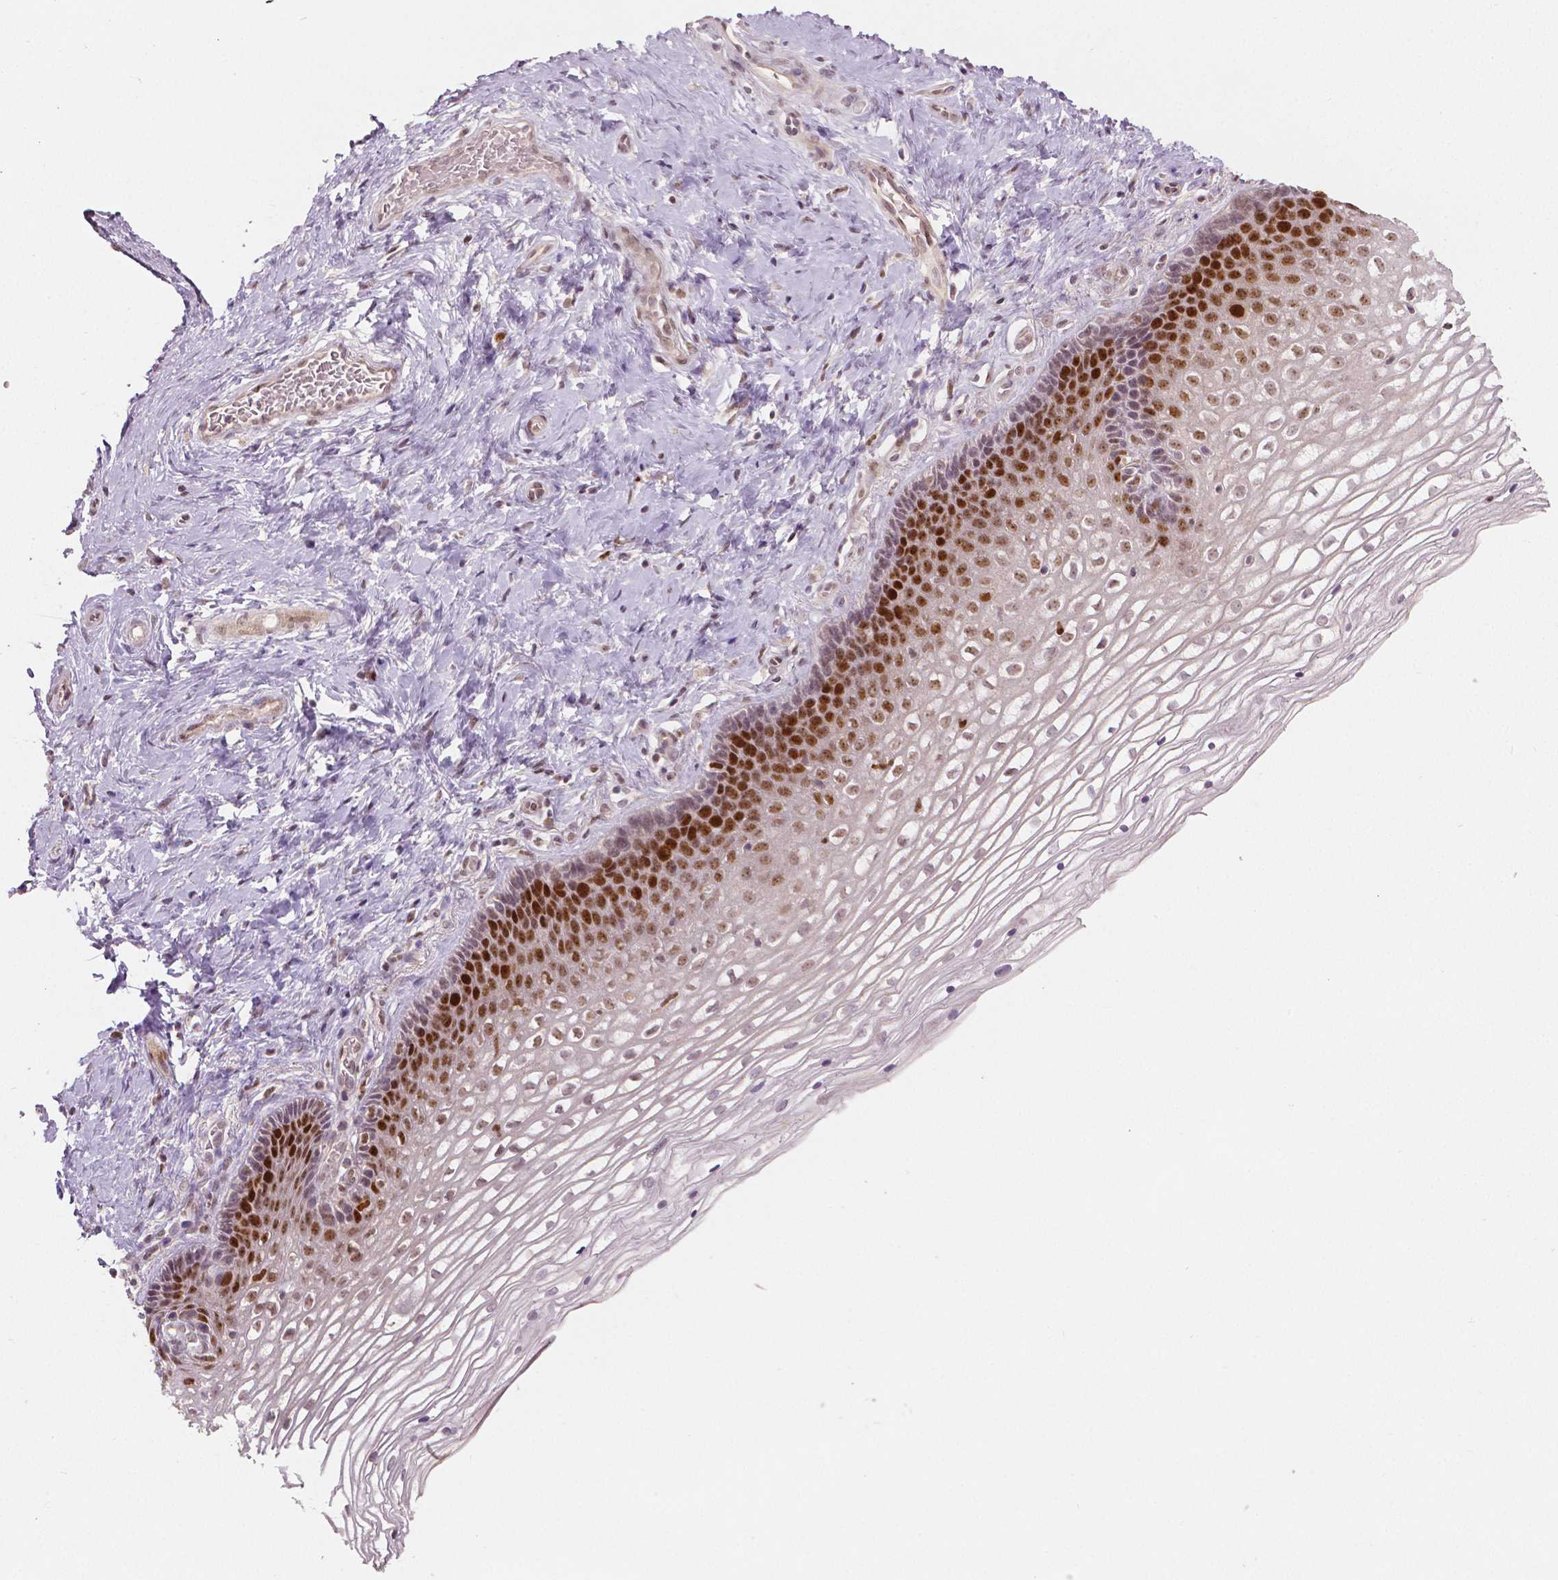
{"staining": {"intensity": "moderate", "quantity": ">75%", "location": "nuclear"}, "tissue": "cervix", "cell_type": "Glandular cells", "image_type": "normal", "snomed": [{"axis": "morphology", "description": "Normal tissue, NOS"}, {"axis": "topography", "description": "Cervix"}], "caption": "DAB (3,3'-diaminobenzidine) immunohistochemical staining of benign human cervix demonstrates moderate nuclear protein positivity in about >75% of glandular cells. The staining is performed using DAB (3,3'-diaminobenzidine) brown chromogen to label protein expression. The nuclei are counter-stained blue using hematoxylin.", "gene": "NSD2", "patient": {"sex": "female", "age": 34}}